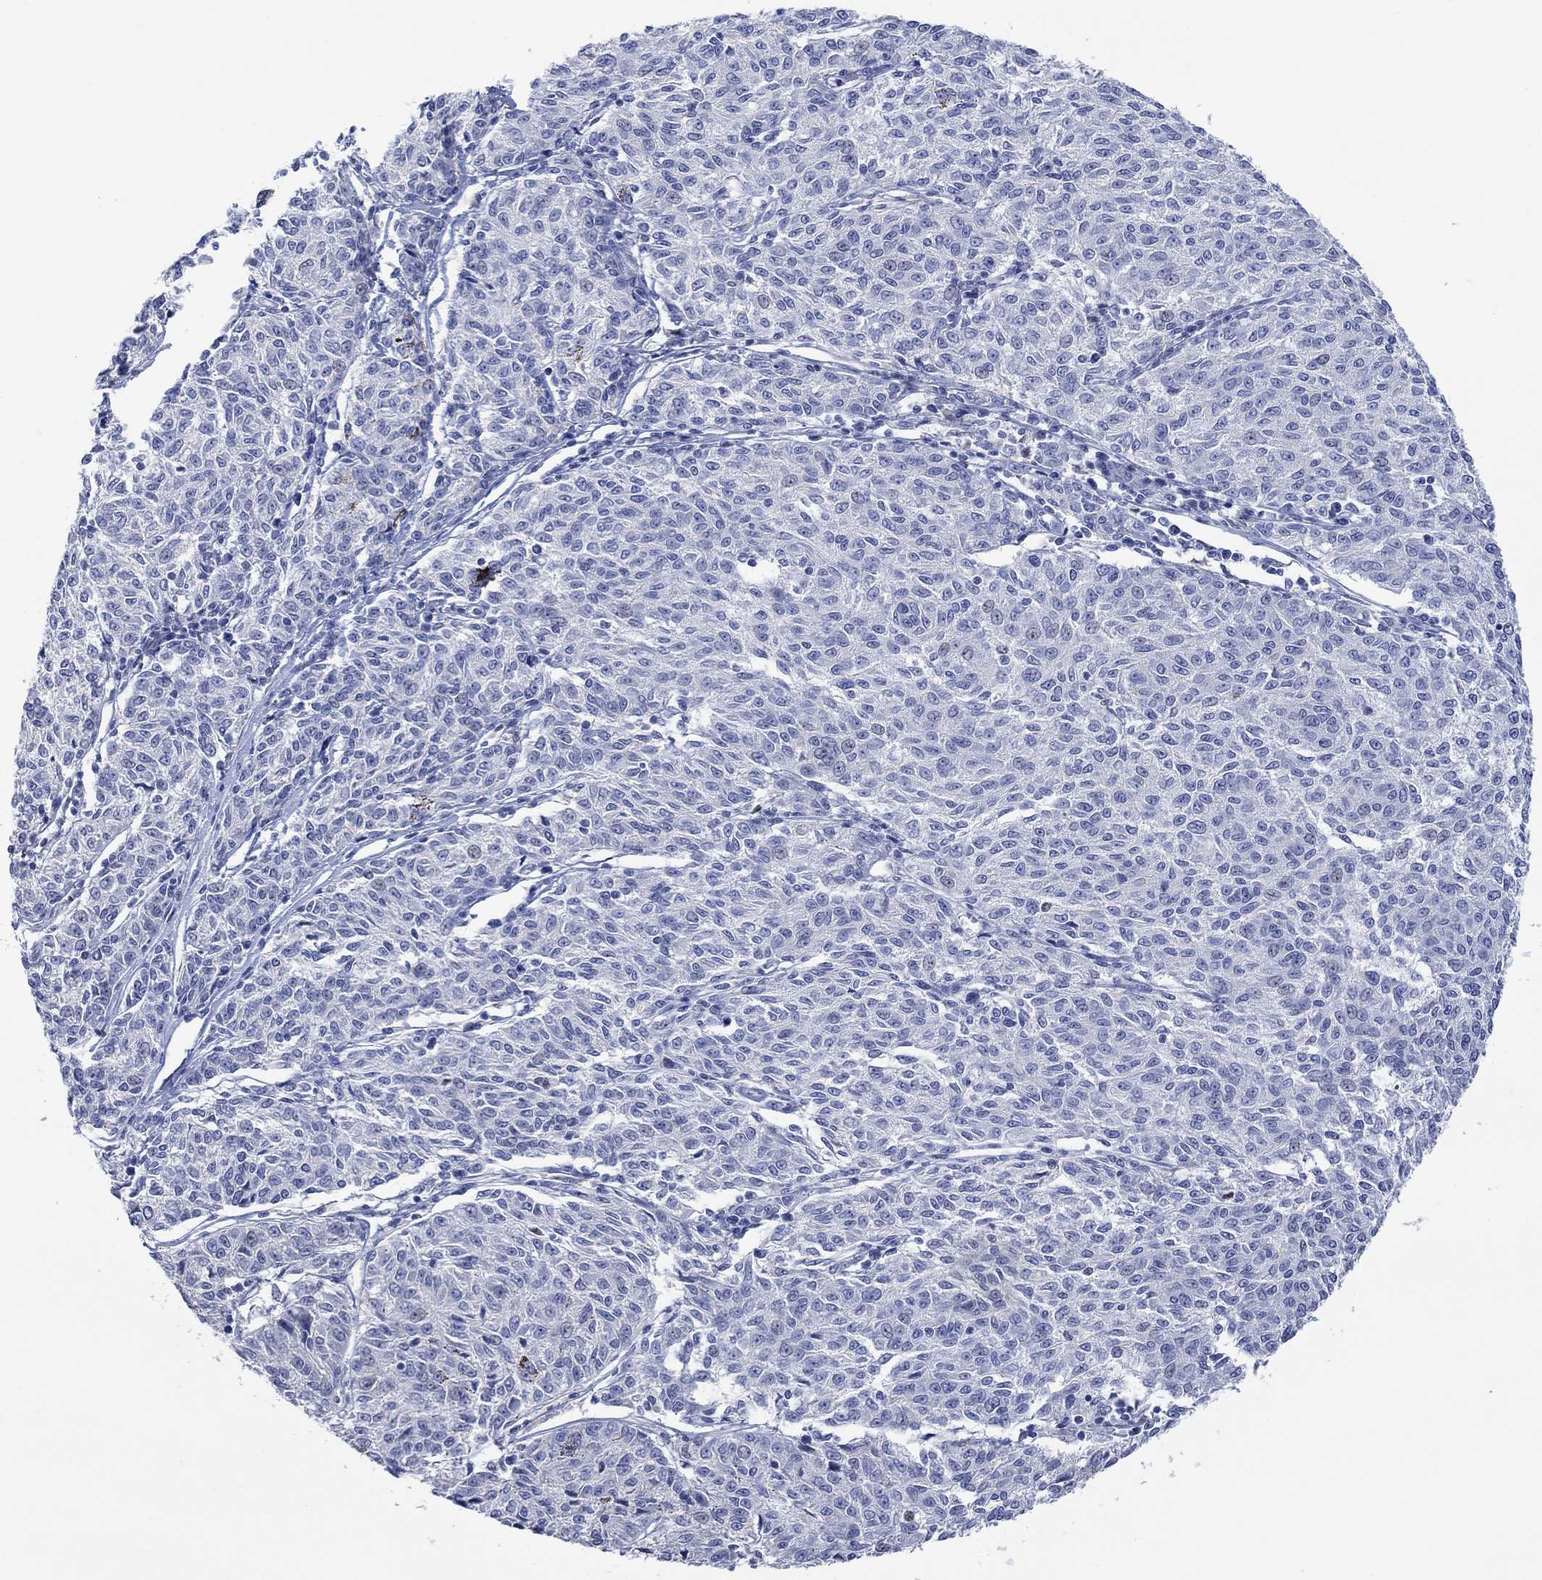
{"staining": {"intensity": "negative", "quantity": "none", "location": "none"}, "tissue": "melanoma", "cell_type": "Tumor cells", "image_type": "cancer", "snomed": [{"axis": "morphology", "description": "Malignant melanoma, NOS"}, {"axis": "topography", "description": "Skin"}], "caption": "IHC histopathology image of neoplastic tissue: melanoma stained with DAB exhibits no significant protein staining in tumor cells.", "gene": "DLK1", "patient": {"sex": "female", "age": 72}}